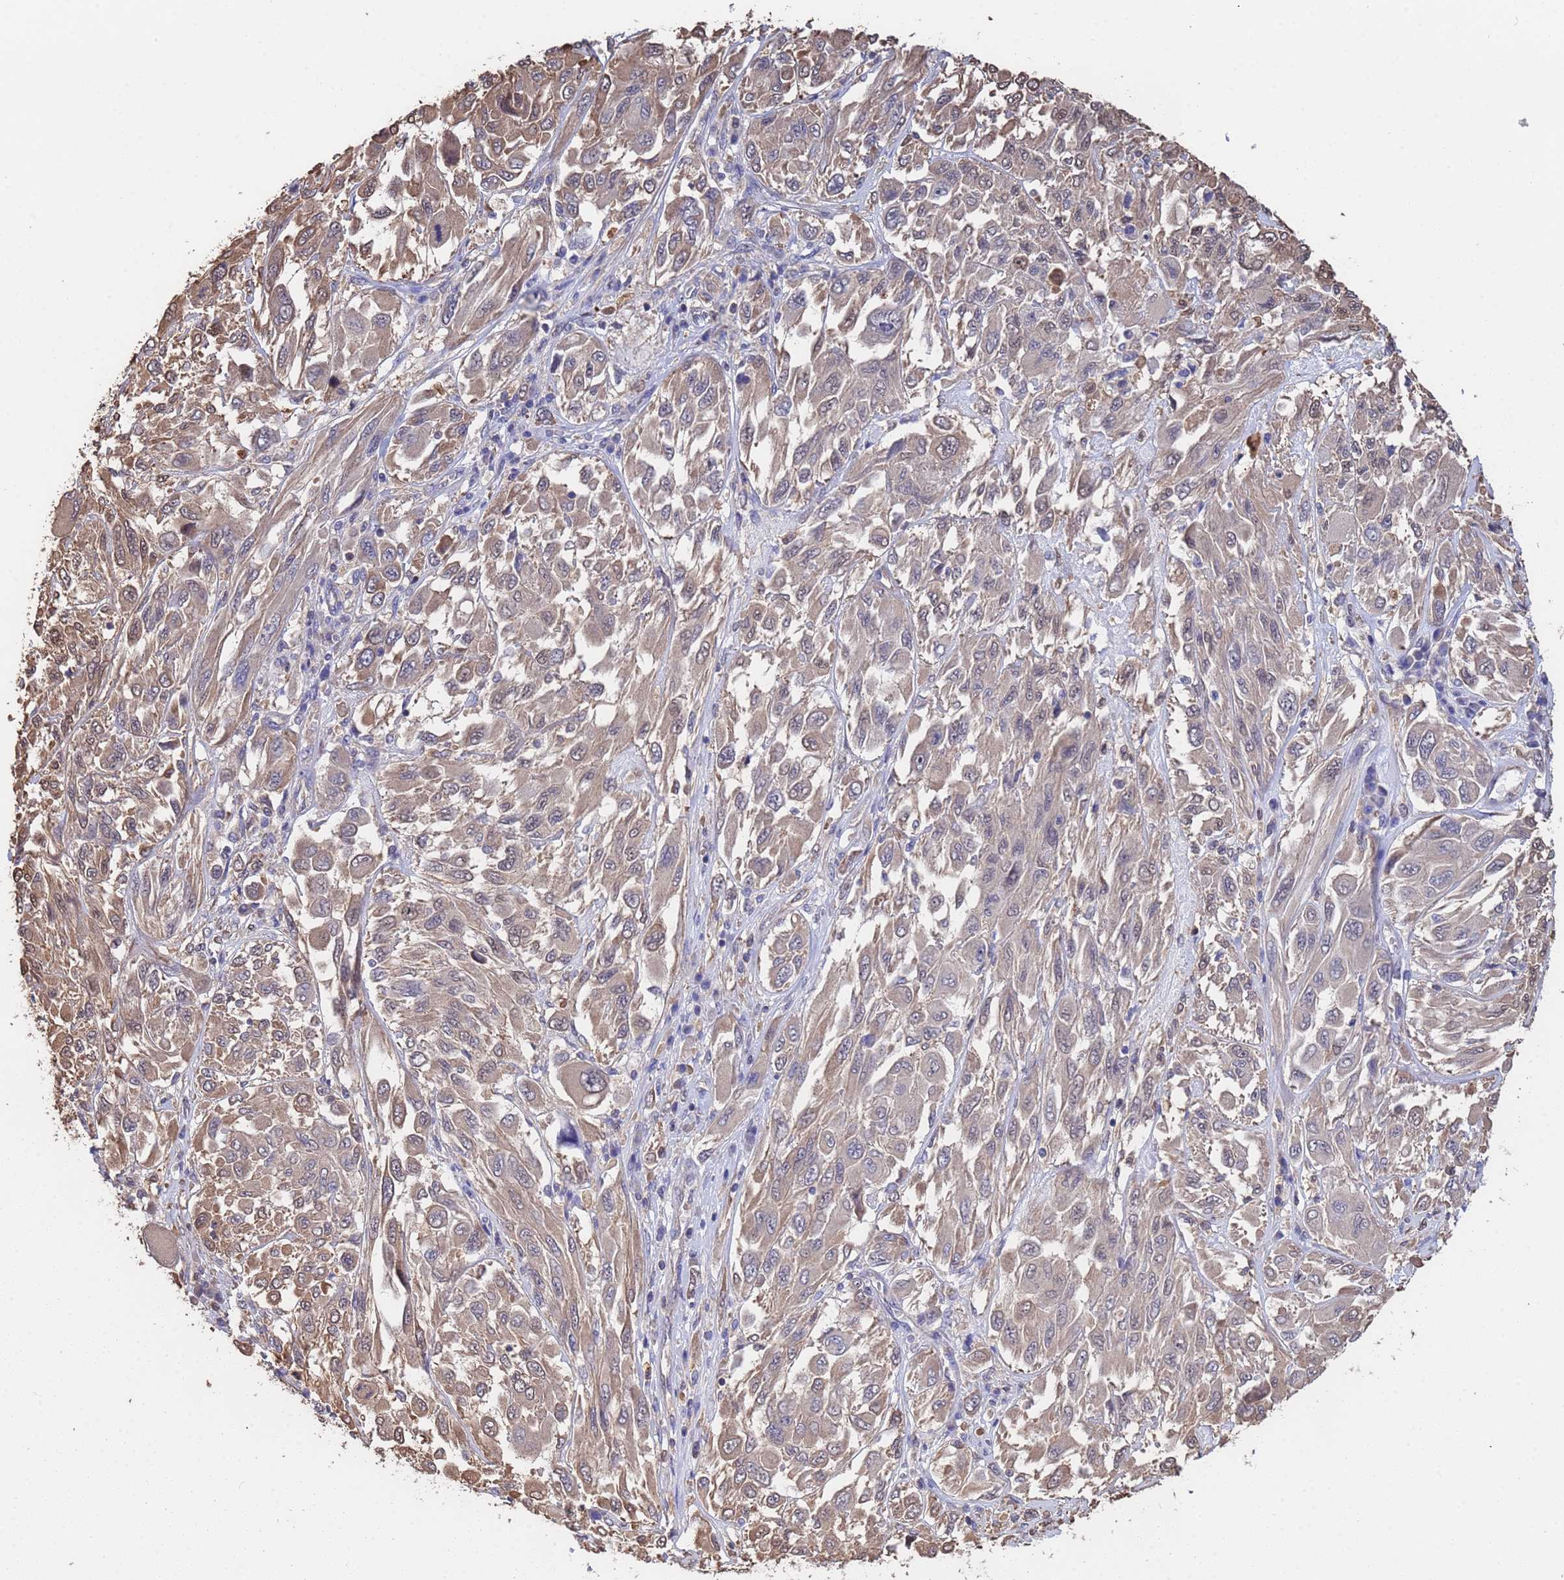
{"staining": {"intensity": "weak", "quantity": "25%-75%", "location": "cytoplasmic/membranous"}, "tissue": "melanoma", "cell_type": "Tumor cells", "image_type": "cancer", "snomed": [{"axis": "morphology", "description": "Malignant melanoma, NOS"}, {"axis": "topography", "description": "Skin"}], "caption": "Protein staining by immunohistochemistry demonstrates weak cytoplasmic/membranous expression in about 25%-75% of tumor cells in malignant melanoma. (Brightfield microscopy of DAB IHC at high magnification).", "gene": "FAM25A", "patient": {"sex": "female", "age": 91}}